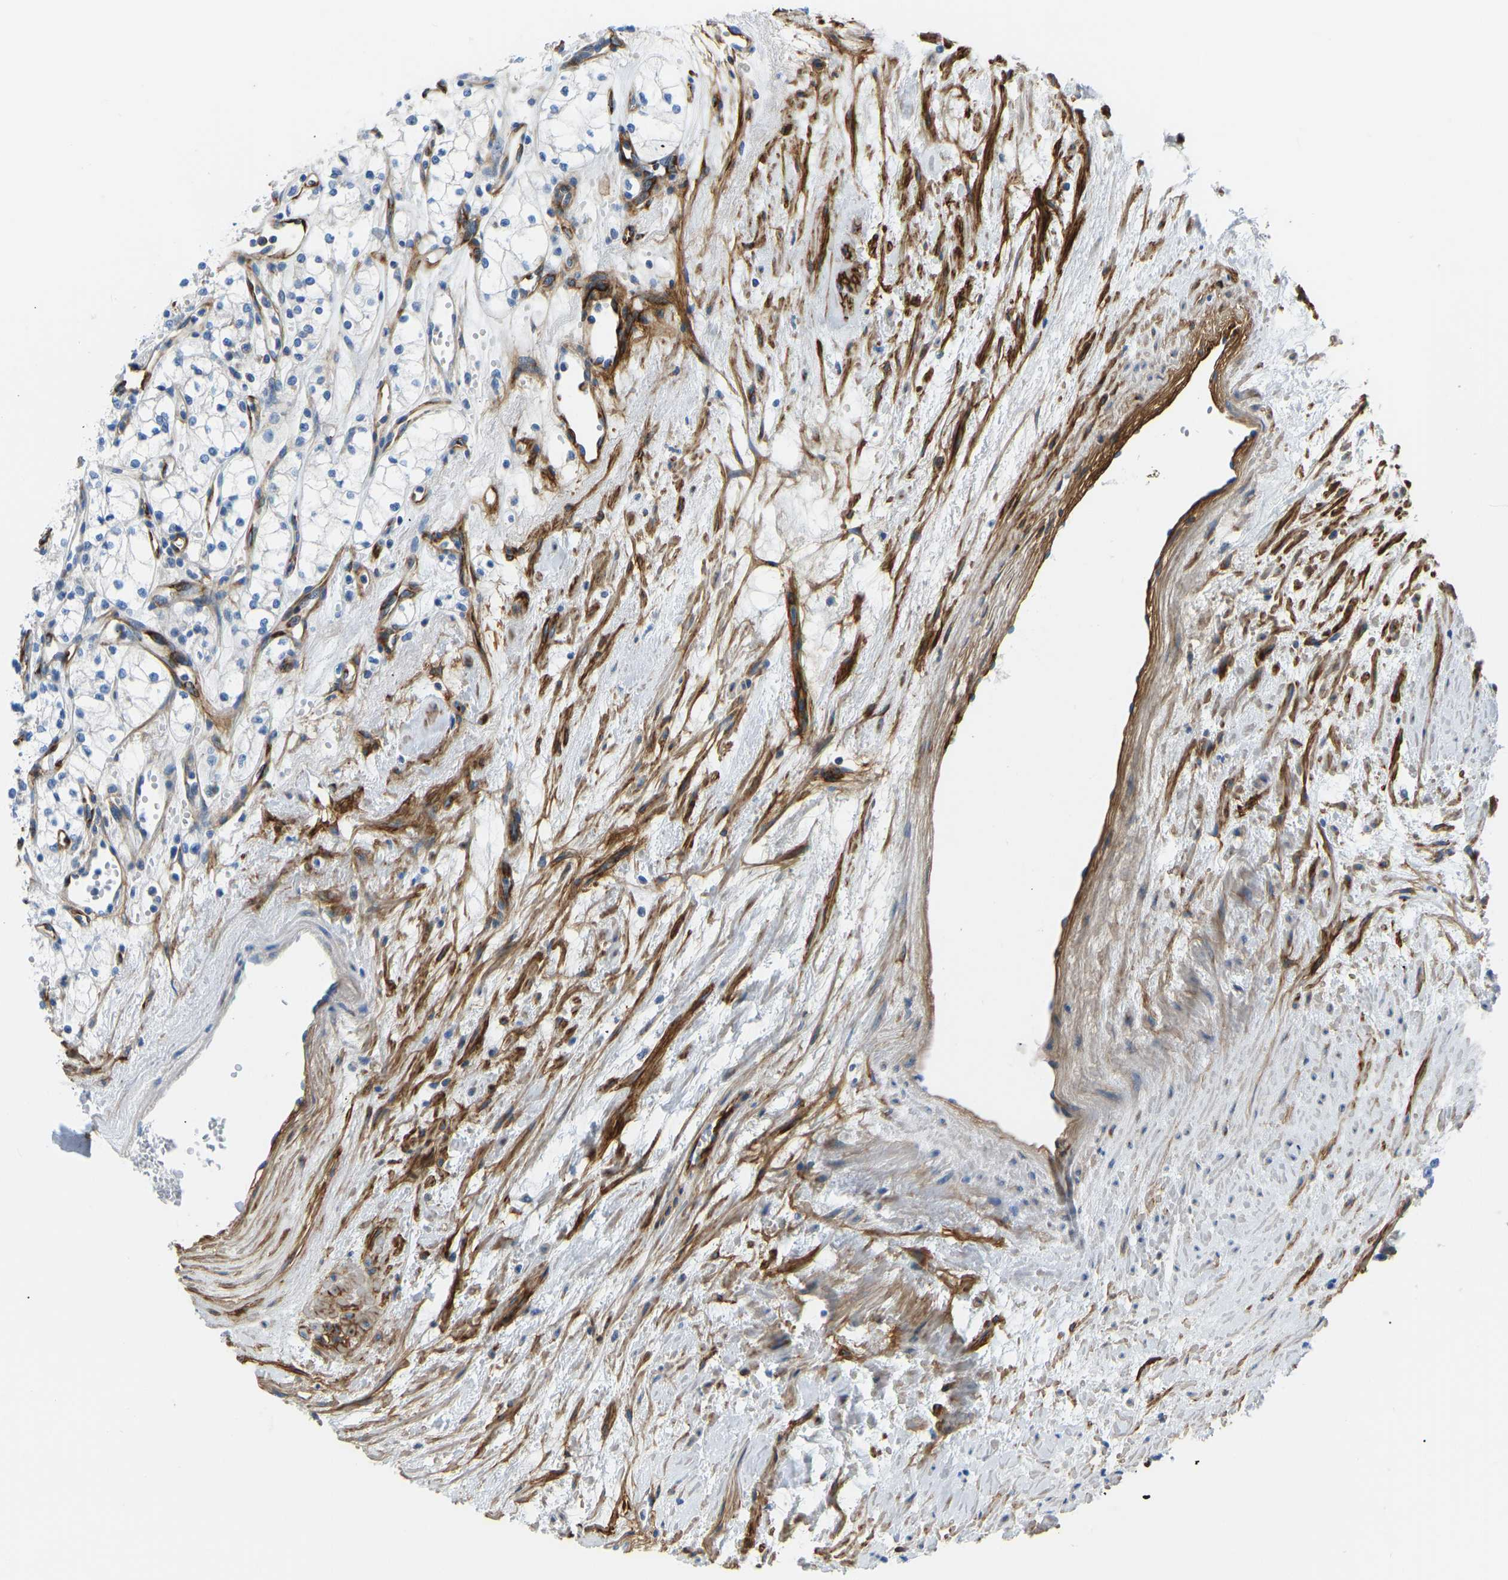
{"staining": {"intensity": "negative", "quantity": "none", "location": "none"}, "tissue": "renal cancer", "cell_type": "Tumor cells", "image_type": "cancer", "snomed": [{"axis": "morphology", "description": "Adenocarcinoma, NOS"}, {"axis": "topography", "description": "Kidney"}], "caption": "Image shows no significant protein staining in tumor cells of renal adenocarcinoma.", "gene": "COL15A1", "patient": {"sex": "male", "age": 59}}